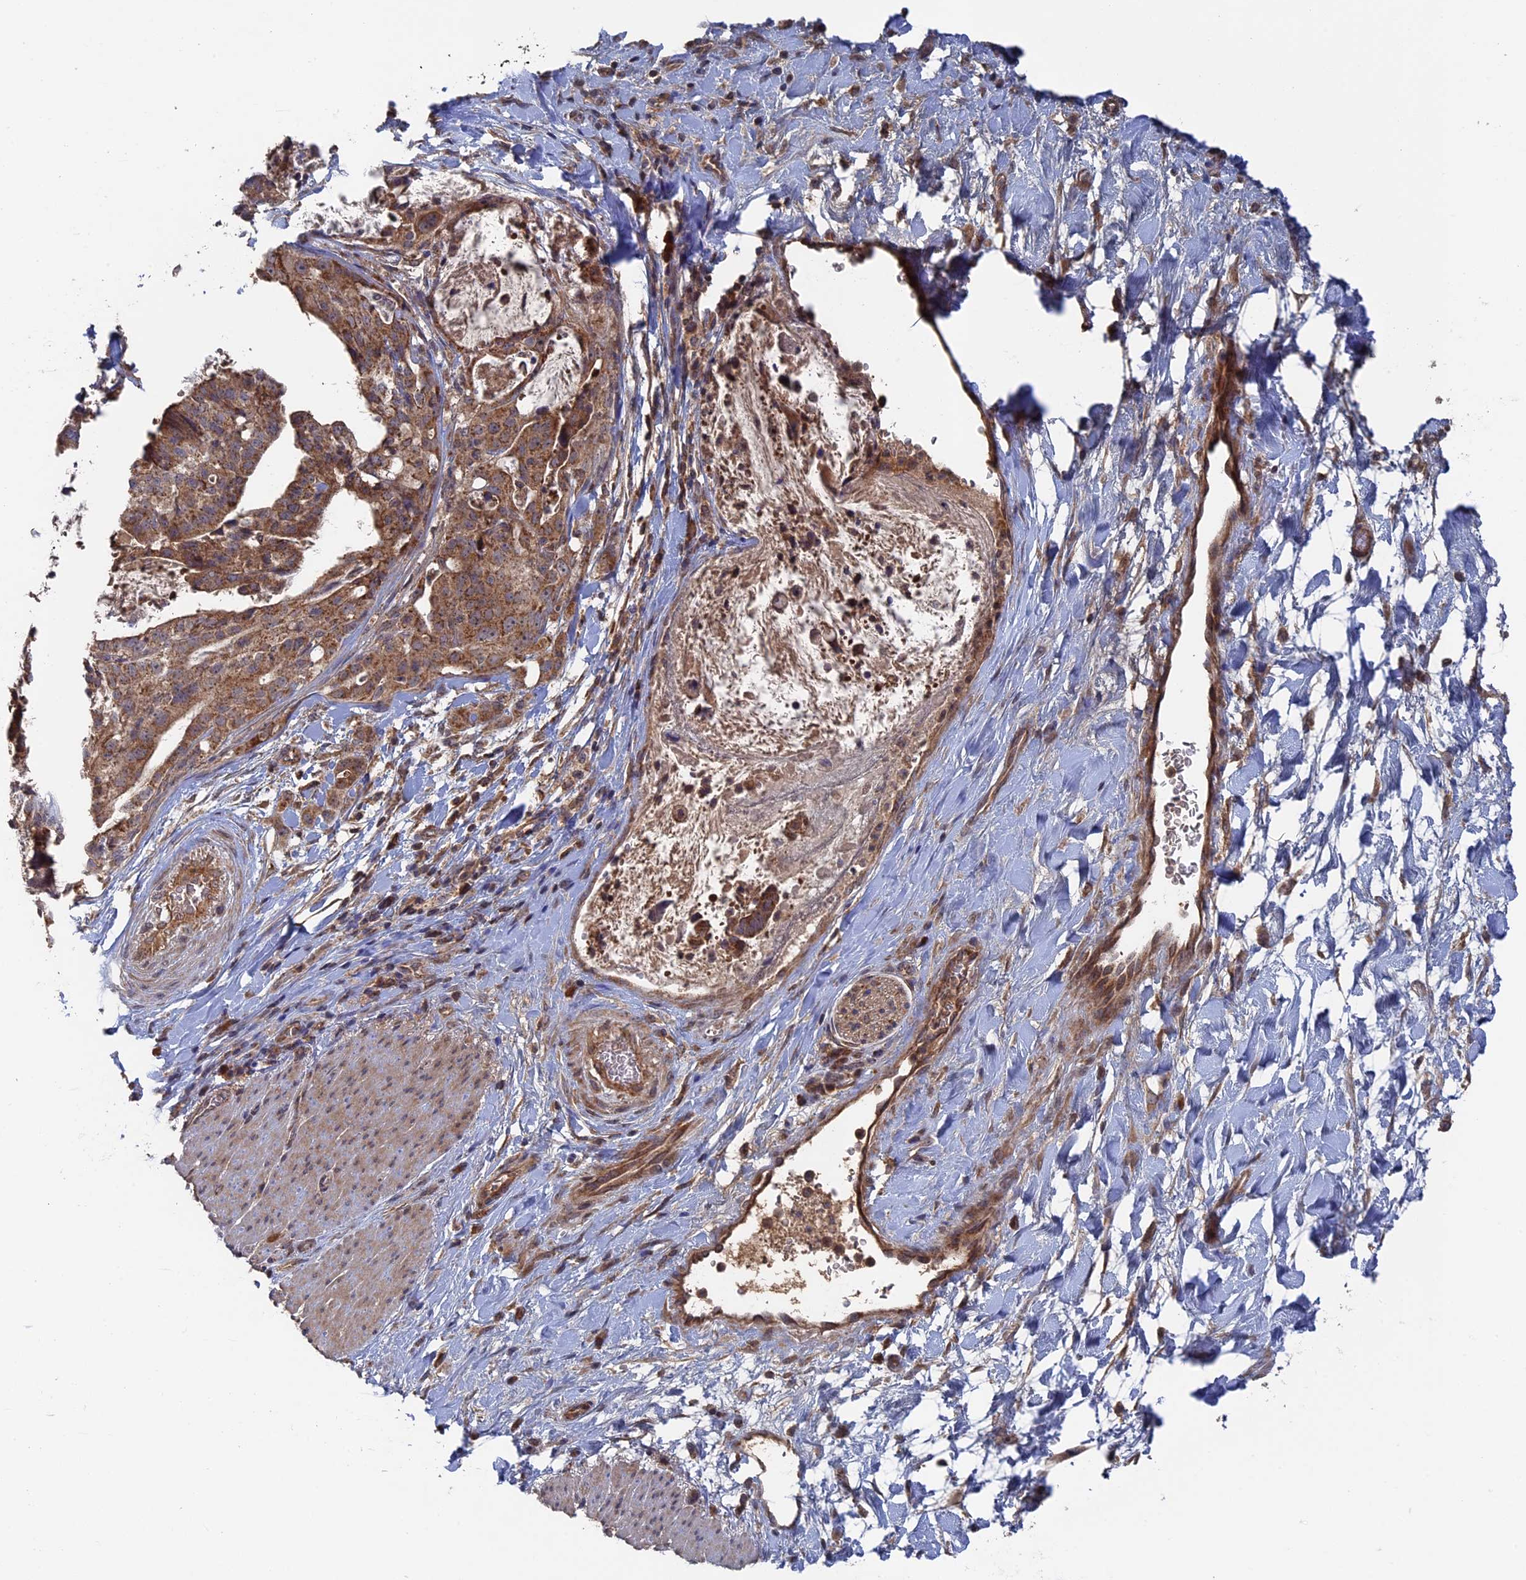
{"staining": {"intensity": "moderate", "quantity": ">75%", "location": "cytoplasmic/membranous"}, "tissue": "stomach cancer", "cell_type": "Tumor cells", "image_type": "cancer", "snomed": [{"axis": "morphology", "description": "Adenocarcinoma, NOS"}, {"axis": "topography", "description": "Stomach"}], "caption": "Adenocarcinoma (stomach) was stained to show a protein in brown. There is medium levels of moderate cytoplasmic/membranous staining in approximately >75% of tumor cells.", "gene": "RAB15", "patient": {"sex": "male", "age": 48}}